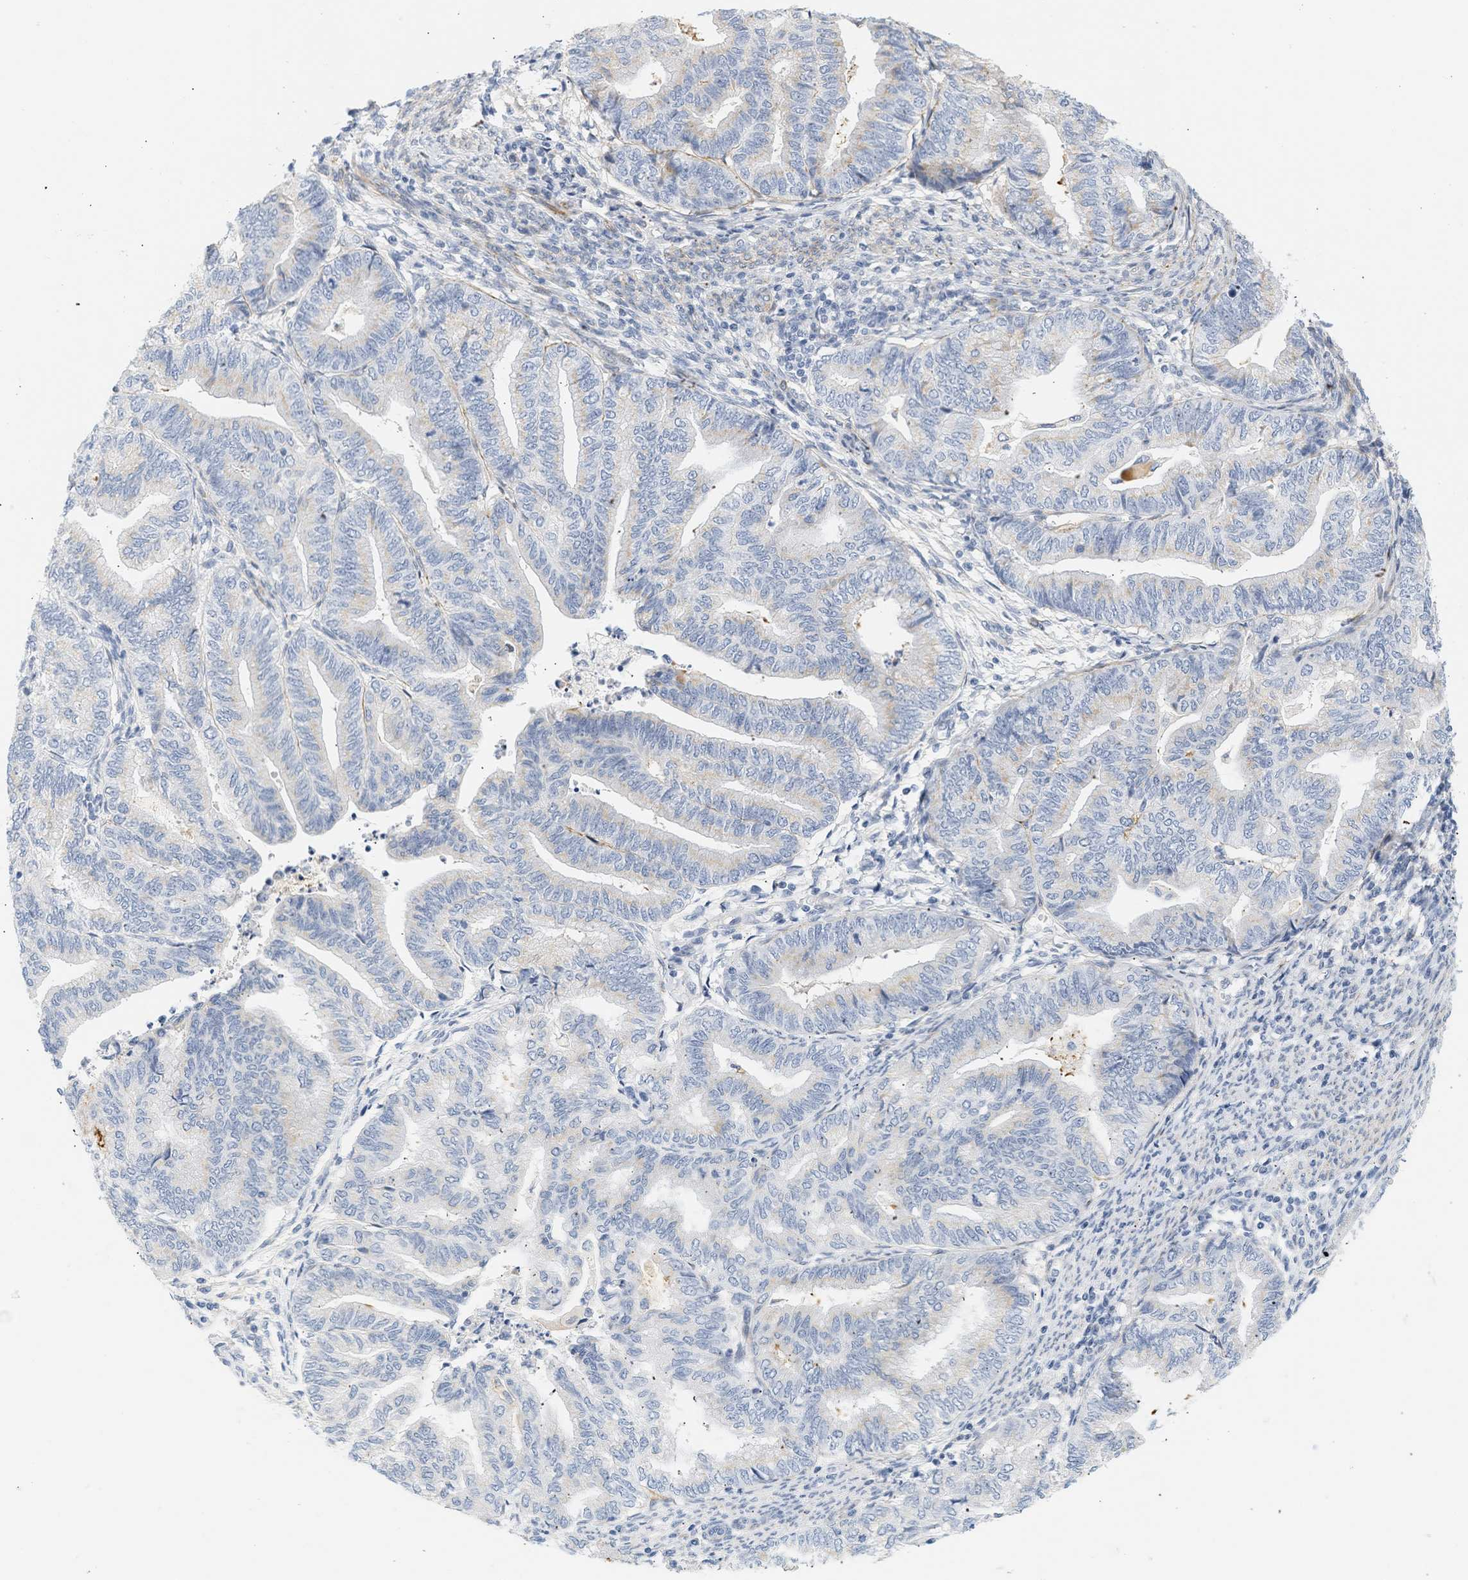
{"staining": {"intensity": "negative", "quantity": "none", "location": "none"}, "tissue": "endometrial cancer", "cell_type": "Tumor cells", "image_type": "cancer", "snomed": [{"axis": "morphology", "description": "Adenocarcinoma, NOS"}, {"axis": "topography", "description": "Endometrium"}], "caption": "IHC of human endometrial cancer (adenocarcinoma) displays no positivity in tumor cells.", "gene": "SLC30A7", "patient": {"sex": "female", "age": 79}}